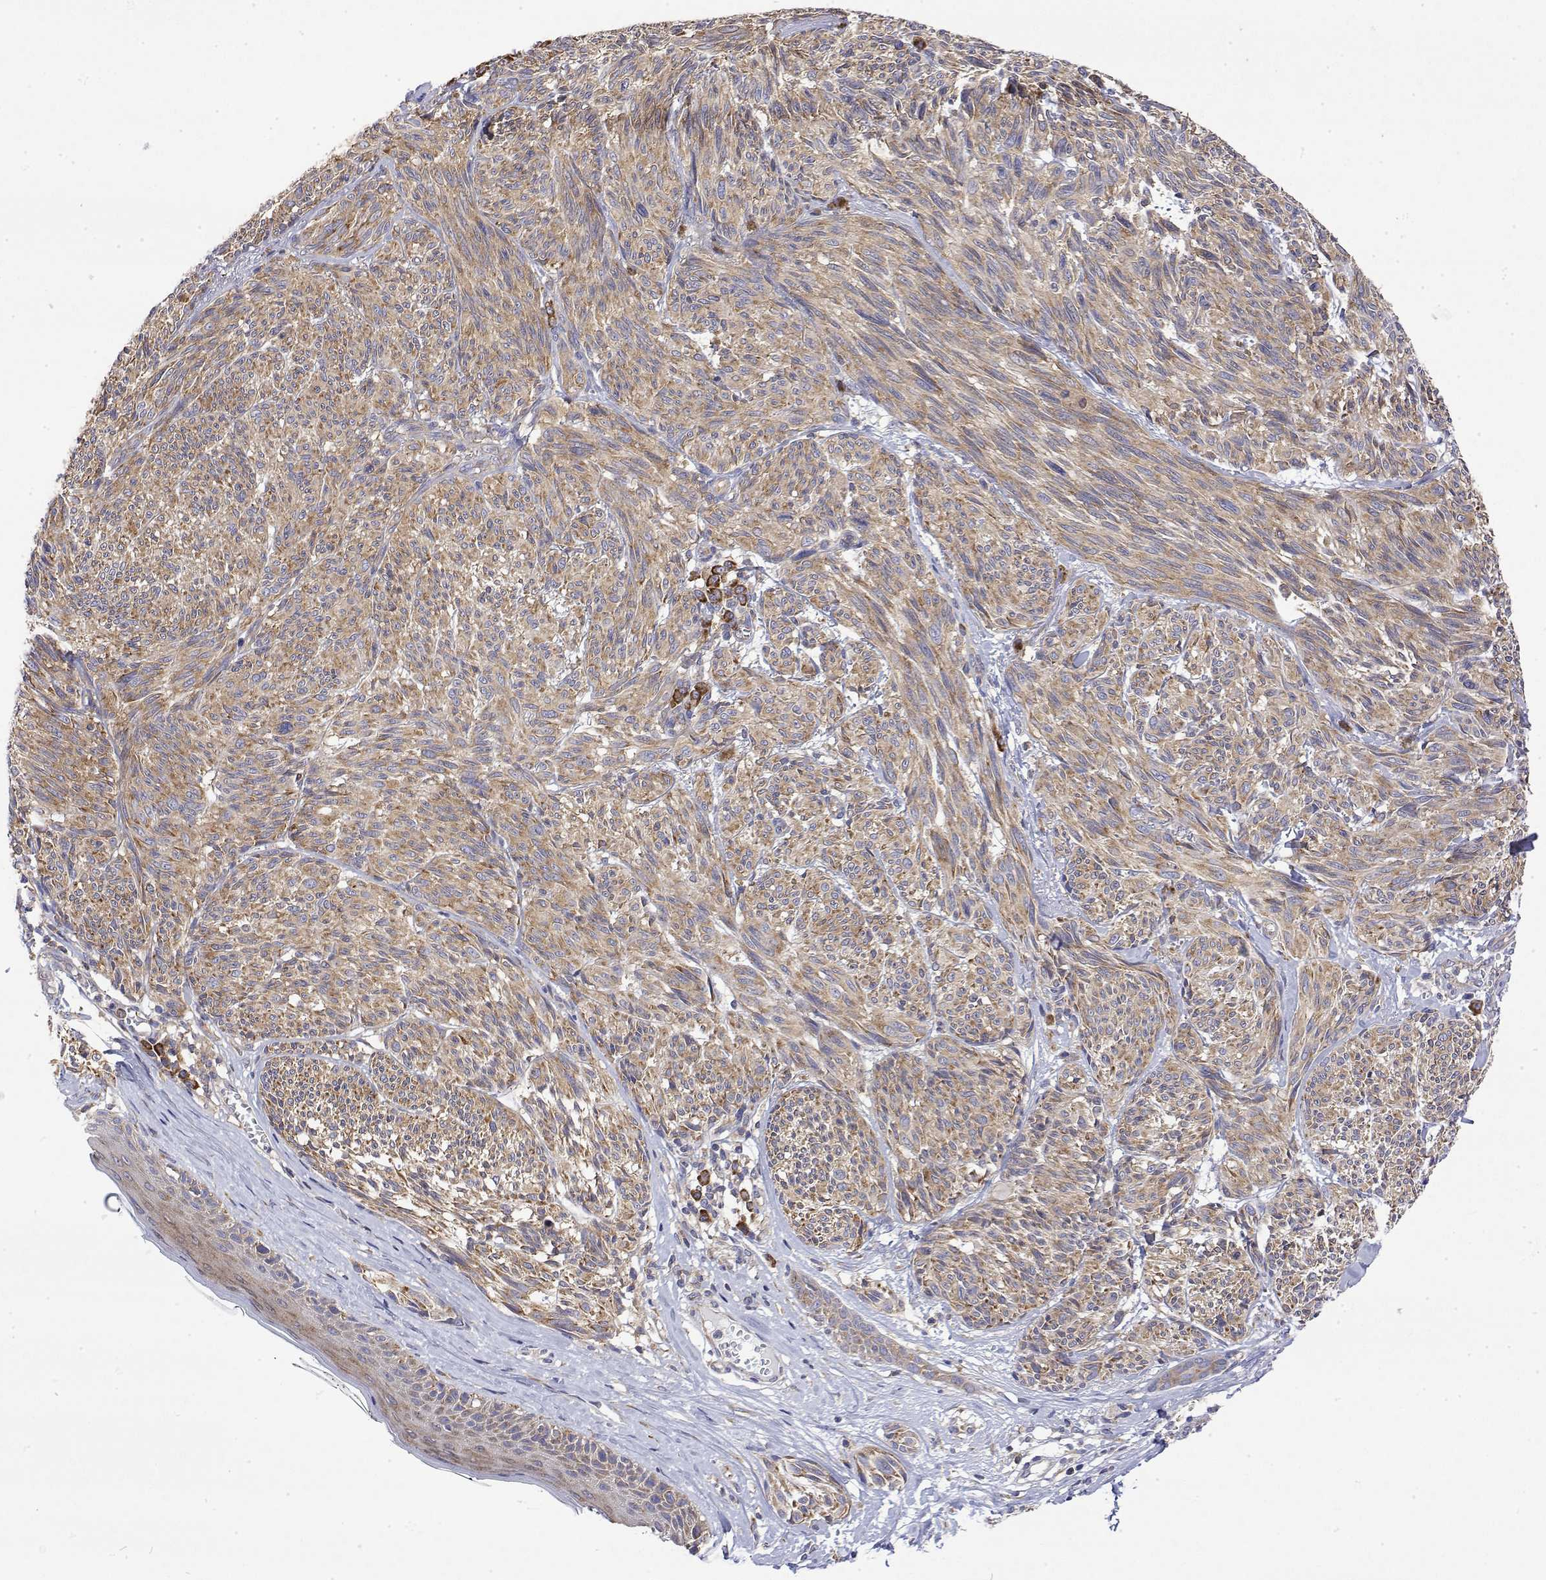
{"staining": {"intensity": "weak", "quantity": ">75%", "location": "cytoplasmic/membranous"}, "tissue": "melanoma", "cell_type": "Tumor cells", "image_type": "cancer", "snomed": [{"axis": "morphology", "description": "Malignant melanoma, NOS"}, {"axis": "topography", "description": "Skin"}], "caption": "Immunohistochemical staining of malignant melanoma shows low levels of weak cytoplasmic/membranous protein staining in about >75% of tumor cells. (Brightfield microscopy of DAB IHC at high magnification).", "gene": "EEF1G", "patient": {"sex": "male", "age": 79}}